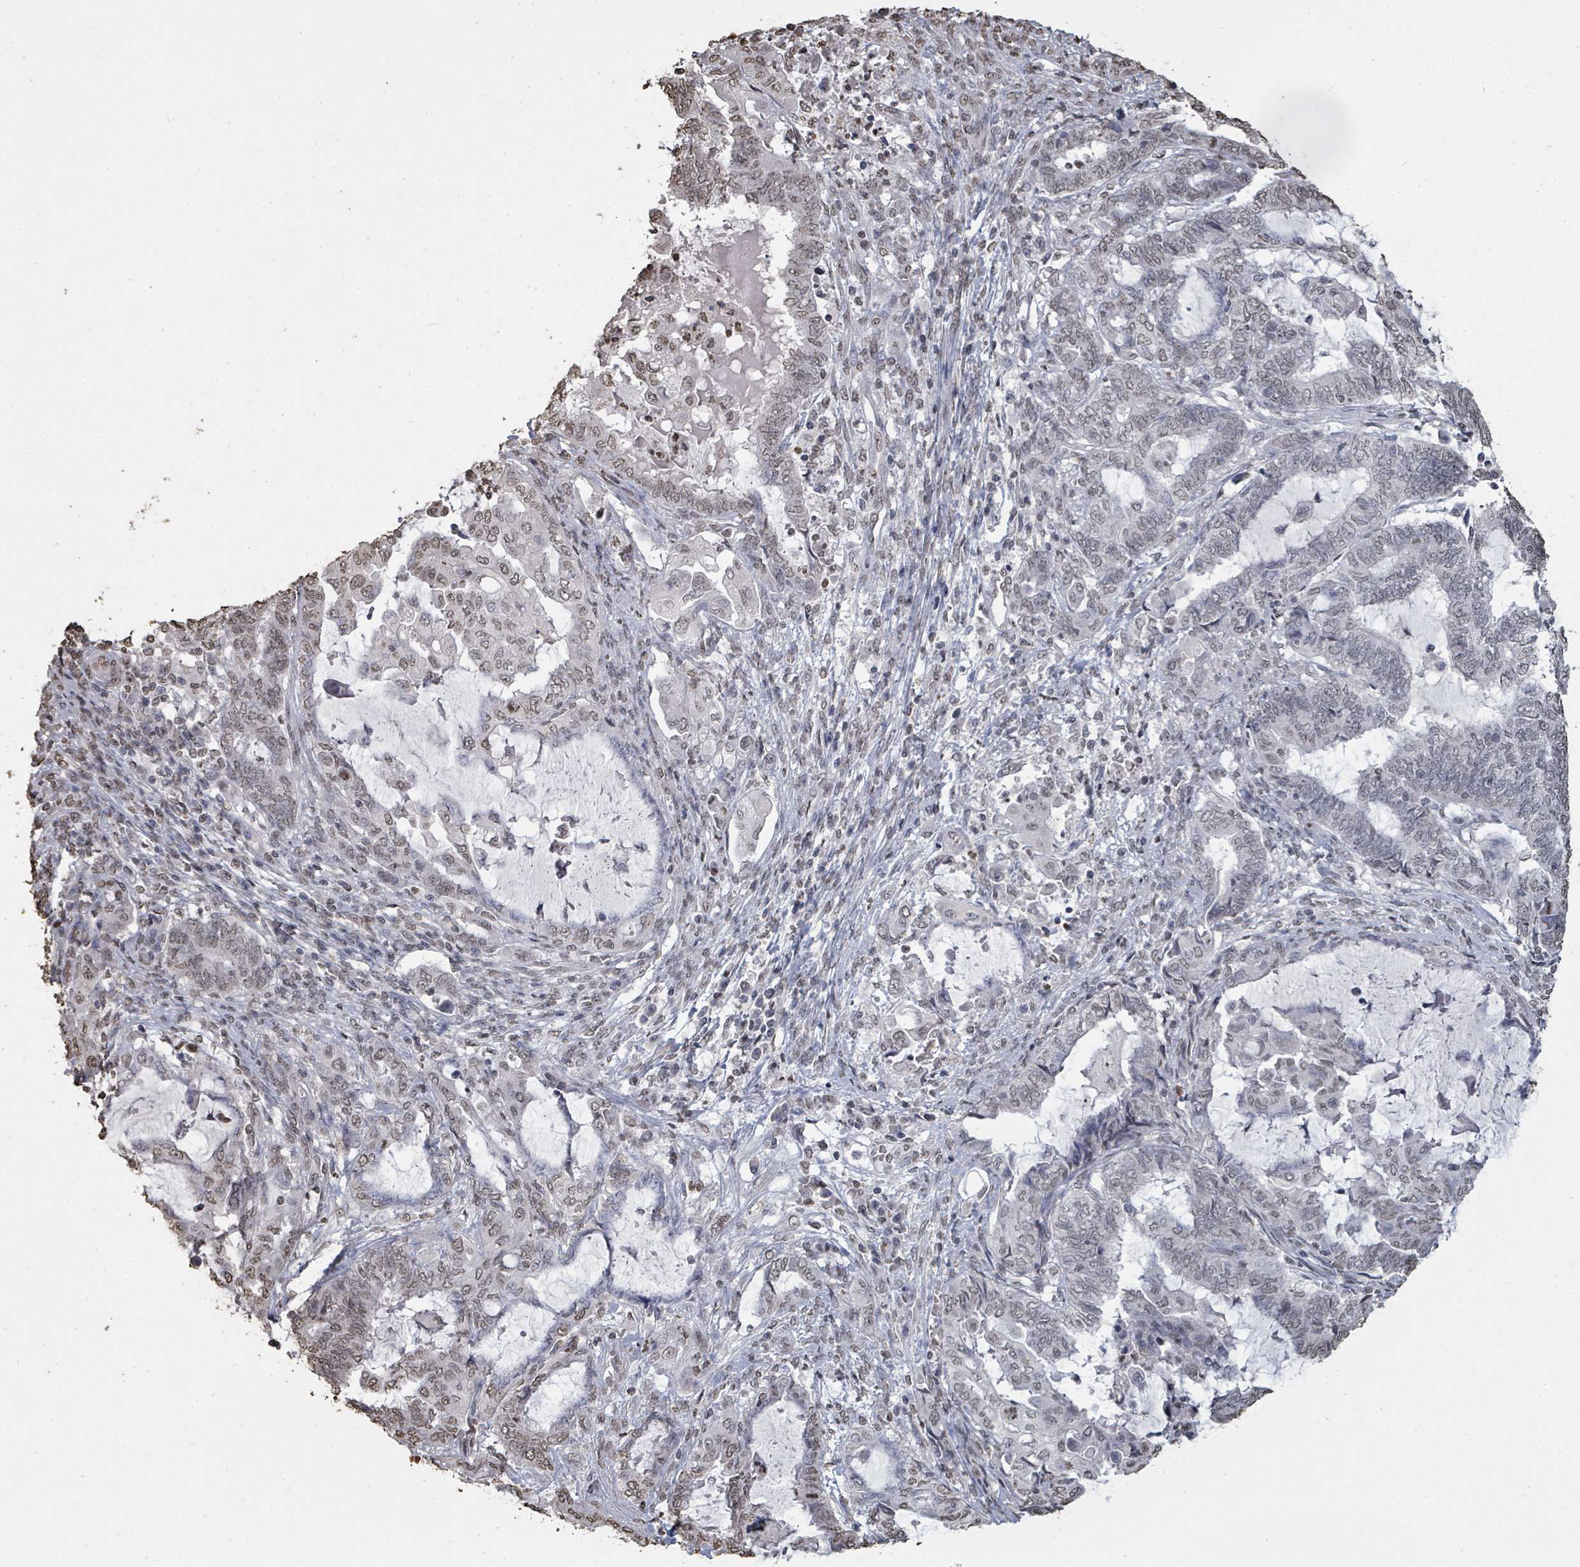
{"staining": {"intensity": "weak", "quantity": "<25%", "location": "nuclear"}, "tissue": "endometrial cancer", "cell_type": "Tumor cells", "image_type": "cancer", "snomed": [{"axis": "morphology", "description": "Adenocarcinoma, NOS"}, {"axis": "topography", "description": "Uterus"}, {"axis": "topography", "description": "Endometrium"}], "caption": "DAB immunohistochemical staining of endometrial cancer shows no significant expression in tumor cells.", "gene": "MRPS12", "patient": {"sex": "female", "age": 70}}